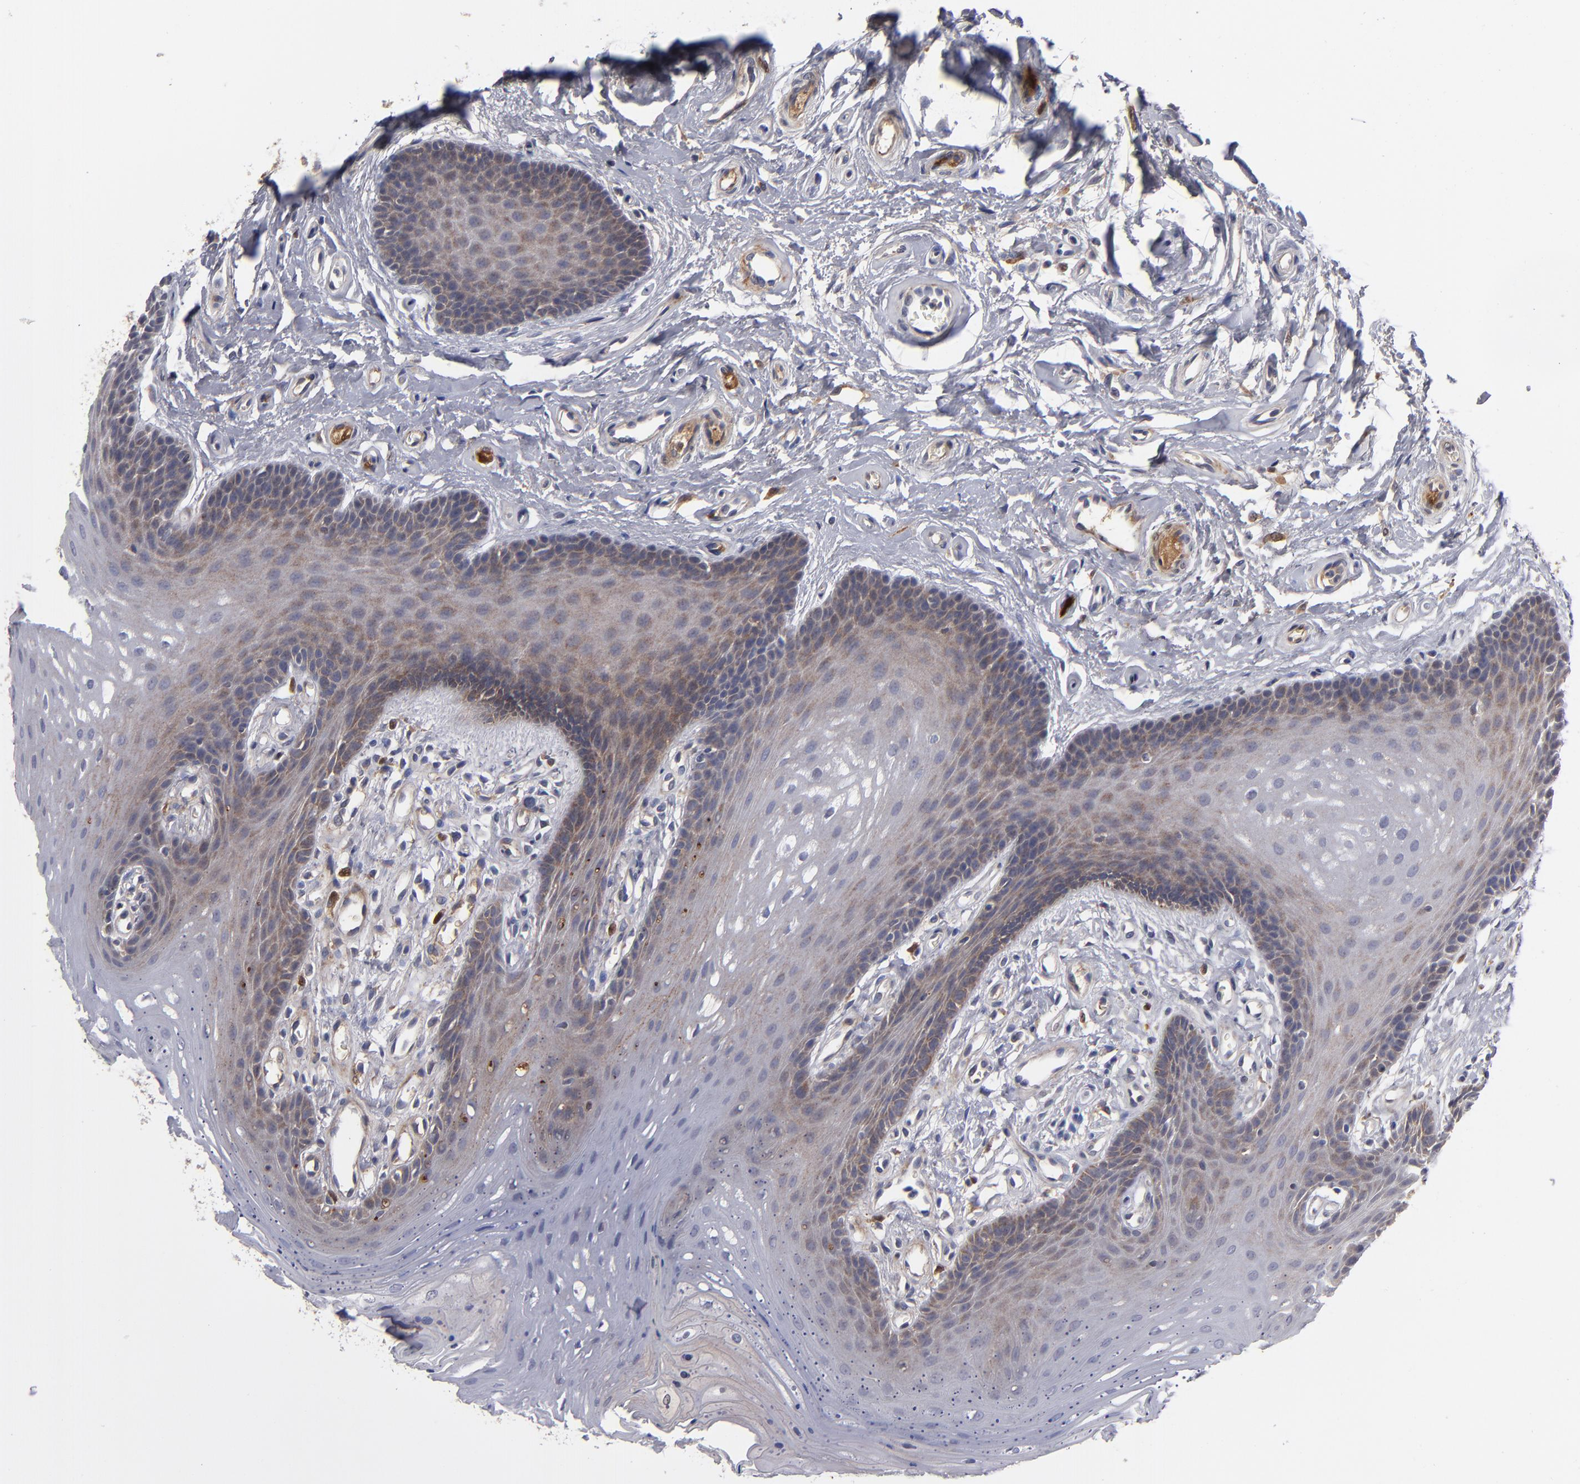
{"staining": {"intensity": "strong", "quantity": "<25%", "location": "cytoplasmic/membranous"}, "tissue": "oral mucosa", "cell_type": "Squamous epithelial cells", "image_type": "normal", "snomed": [{"axis": "morphology", "description": "Normal tissue, NOS"}, {"axis": "topography", "description": "Oral tissue"}], "caption": "Immunohistochemical staining of benign oral mucosa demonstrates medium levels of strong cytoplasmic/membranous expression in about <25% of squamous epithelial cells.", "gene": "EXD2", "patient": {"sex": "male", "age": 62}}